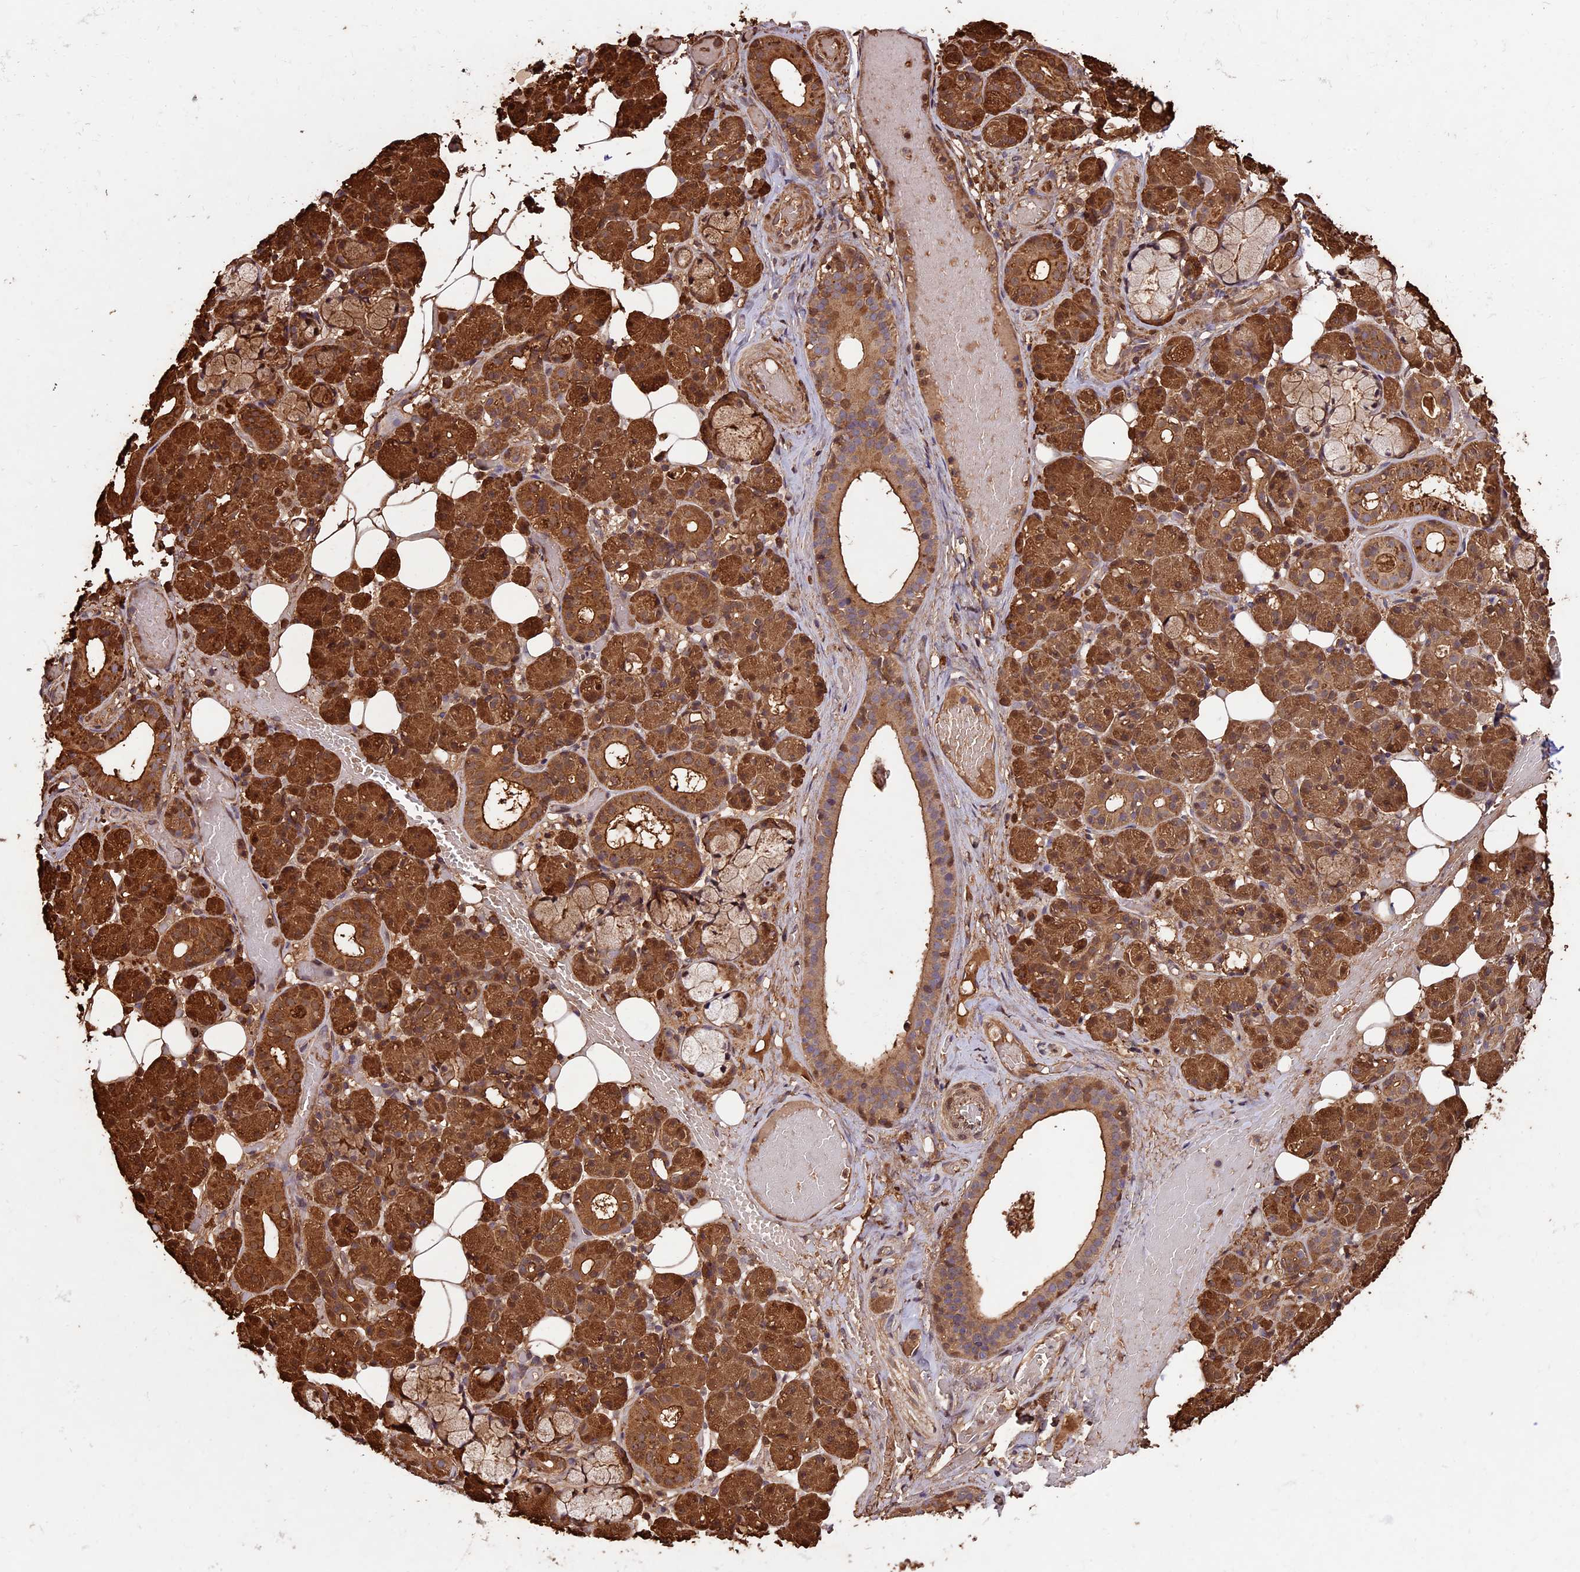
{"staining": {"intensity": "strong", "quantity": ">75%", "location": "cytoplasmic/membranous,nuclear"}, "tissue": "salivary gland", "cell_type": "Glandular cells", "image_type": "normal", "snomed": [{"axis": "morphology", "description": "Normal tissue, NOS"}, {"axis": "topography", "description": "Salivary gland"}], "caption": "Brown immunohistochemical staining in benign human salivary gland exhibits strong cytoplasmic/membranous,nuclear positivity in approximately >75% of glandular cells.", "gene": "HDAC5", "patient": {"sex": "male", "age": 63}}